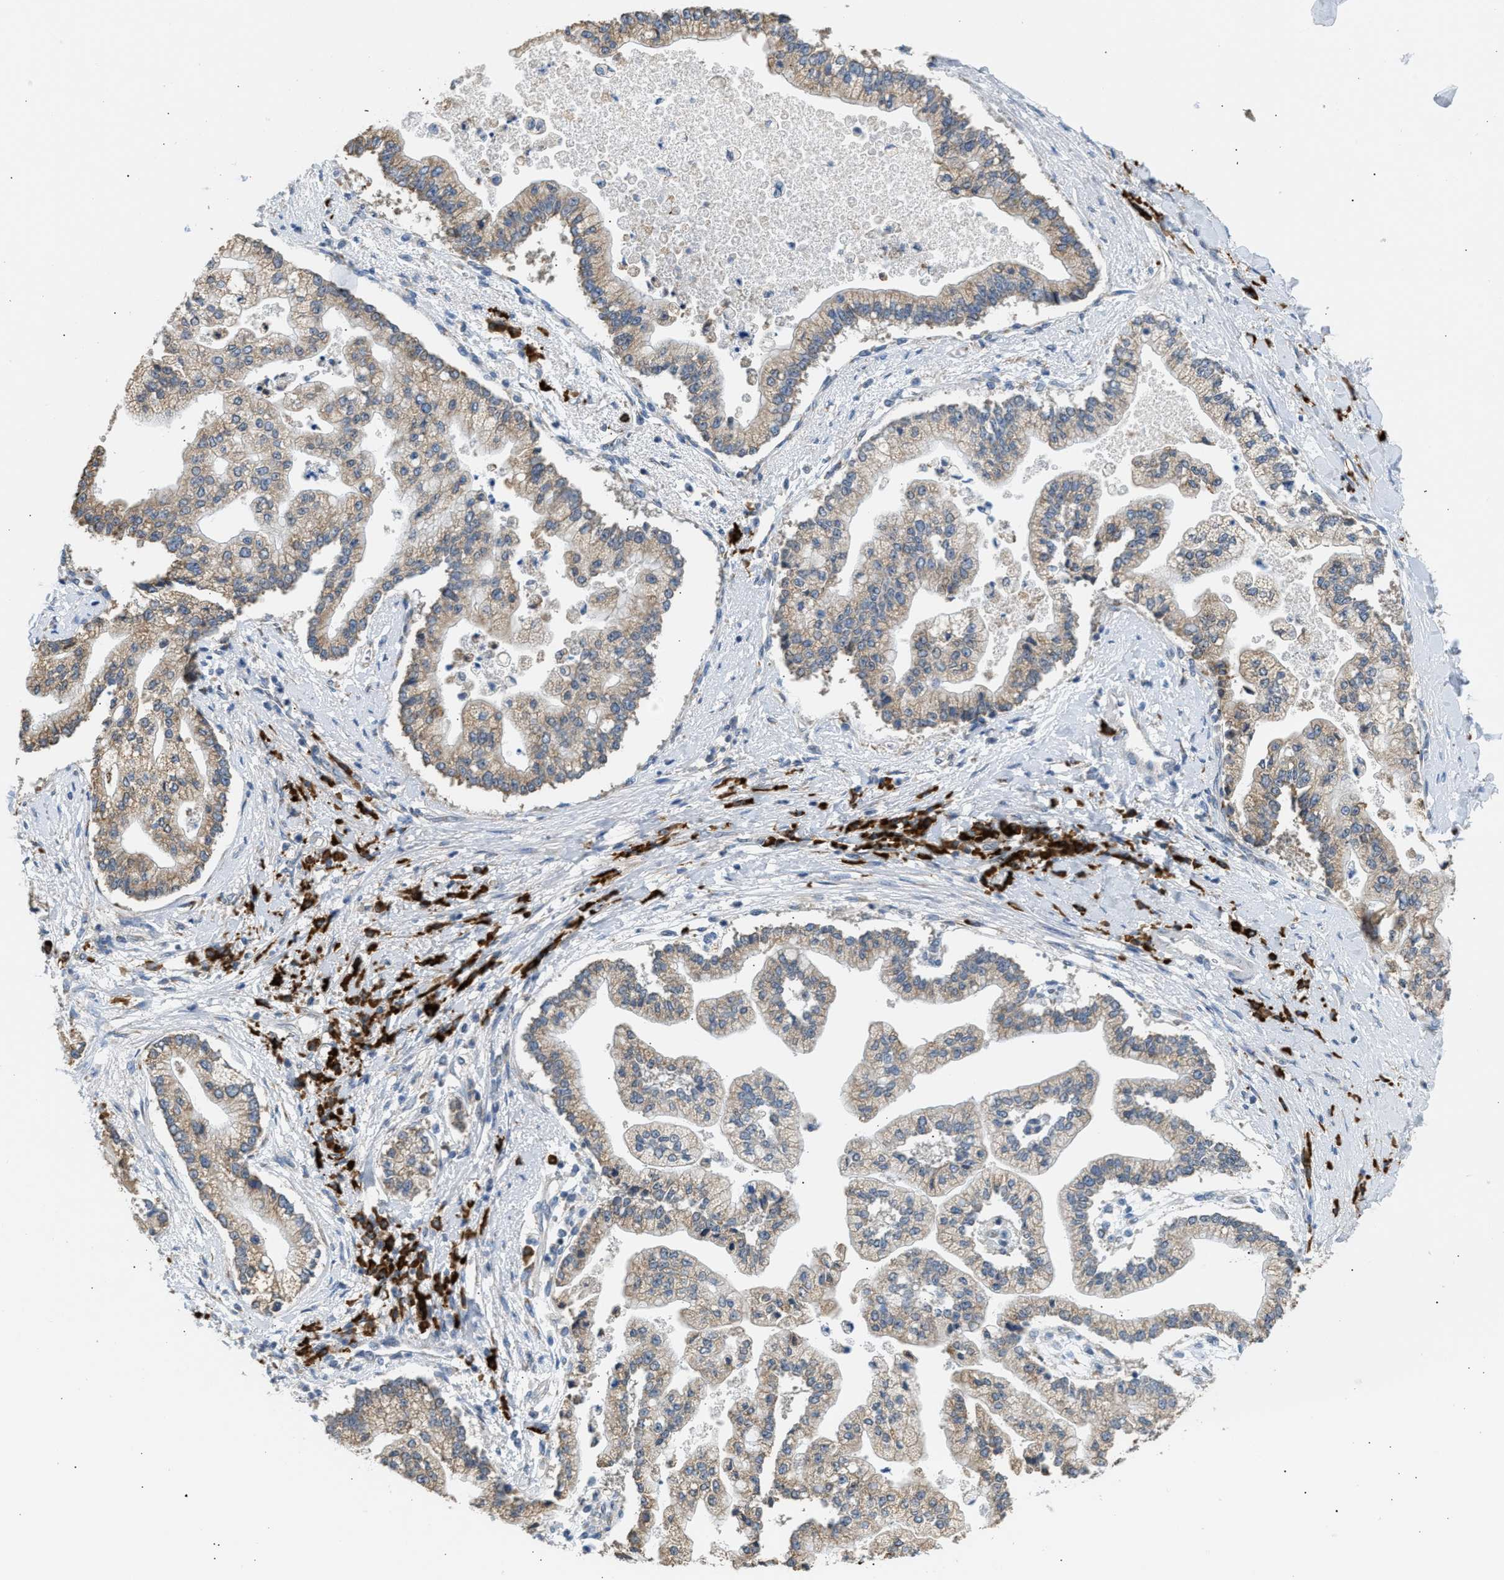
{"staining": {"intensity": "weak", "quantity": ">75%", "location": "cytoplasmic/membranous"}, "tissue": "liver cancer", "cell_type": "Tumor cells", "image_type": "cancer", "snomed": [{"axis": "morphology", "description": "Cholangiocarcinoma"}, {"axis": "topography", "description": "Liver"}], "caption": "Weak cytoplasmic/membranous expression is present in about >75% of tumor cells in liver cancer.", "gene": "KCNC2", "patient": {"sex": "male", "age": 50}}